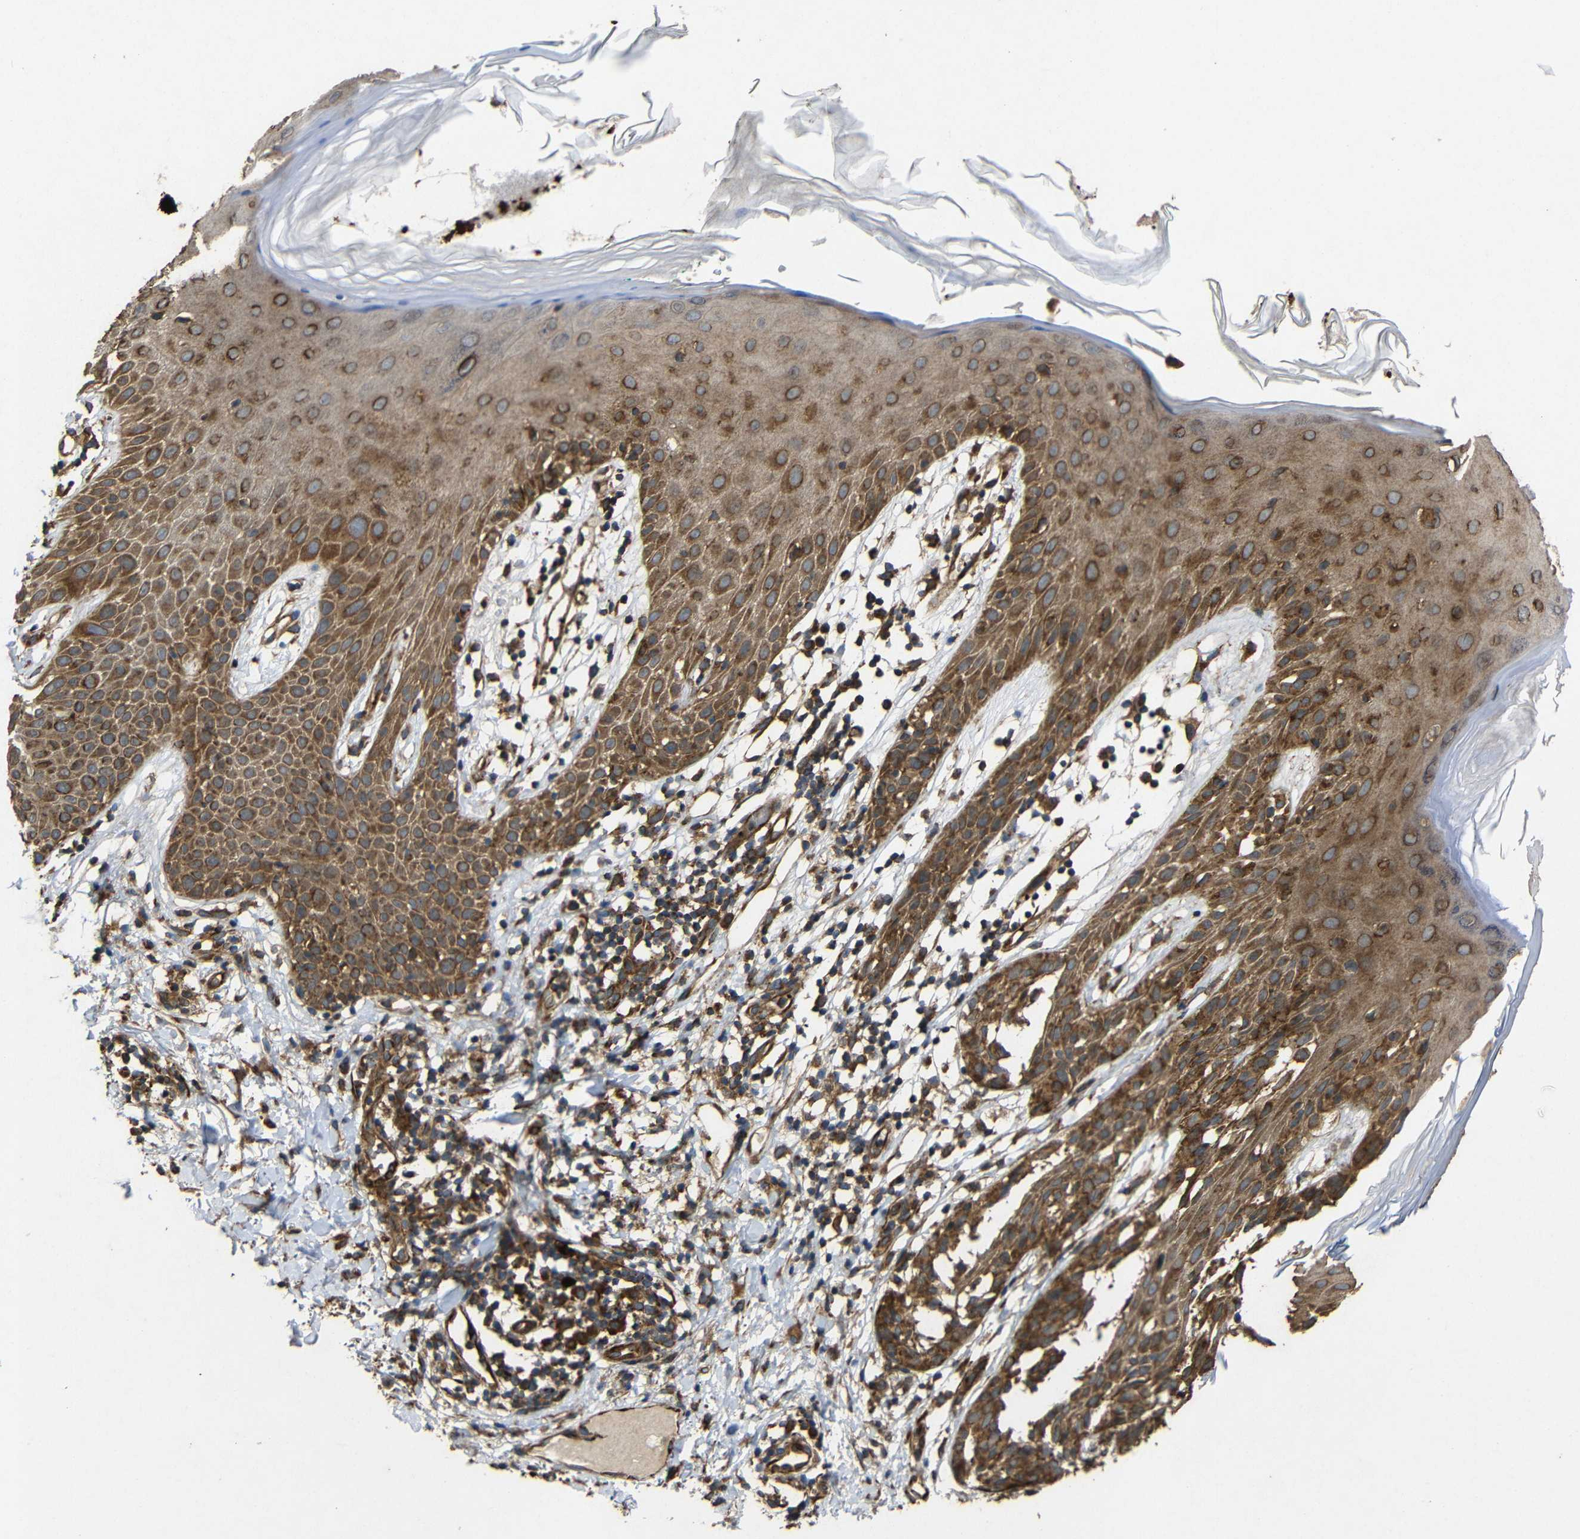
{"staining": {"intensity": "strong", "quantity": ">75%", "location": "cytoplasmic/membranous"}, "tissue": "melanoma", "cell_type": "Tumor cells", "image_type": "cancer", "snomed": [{"axis": "morphology", "description": "Malignant melanoma, NOS"}, {"axis": "topography", "description": "Skin"}], "caption": "The immunohistochemical stain highlights strong cytoplasmic/membranous positivity in tumor cells of melanoma tissue. Using DAB (brown) and hematoxylin (blue) stains, captured at high magnification using brightfield microscopy.", "gene": "EIF2S1", "patient": {"sex": "female", "age": 46}}